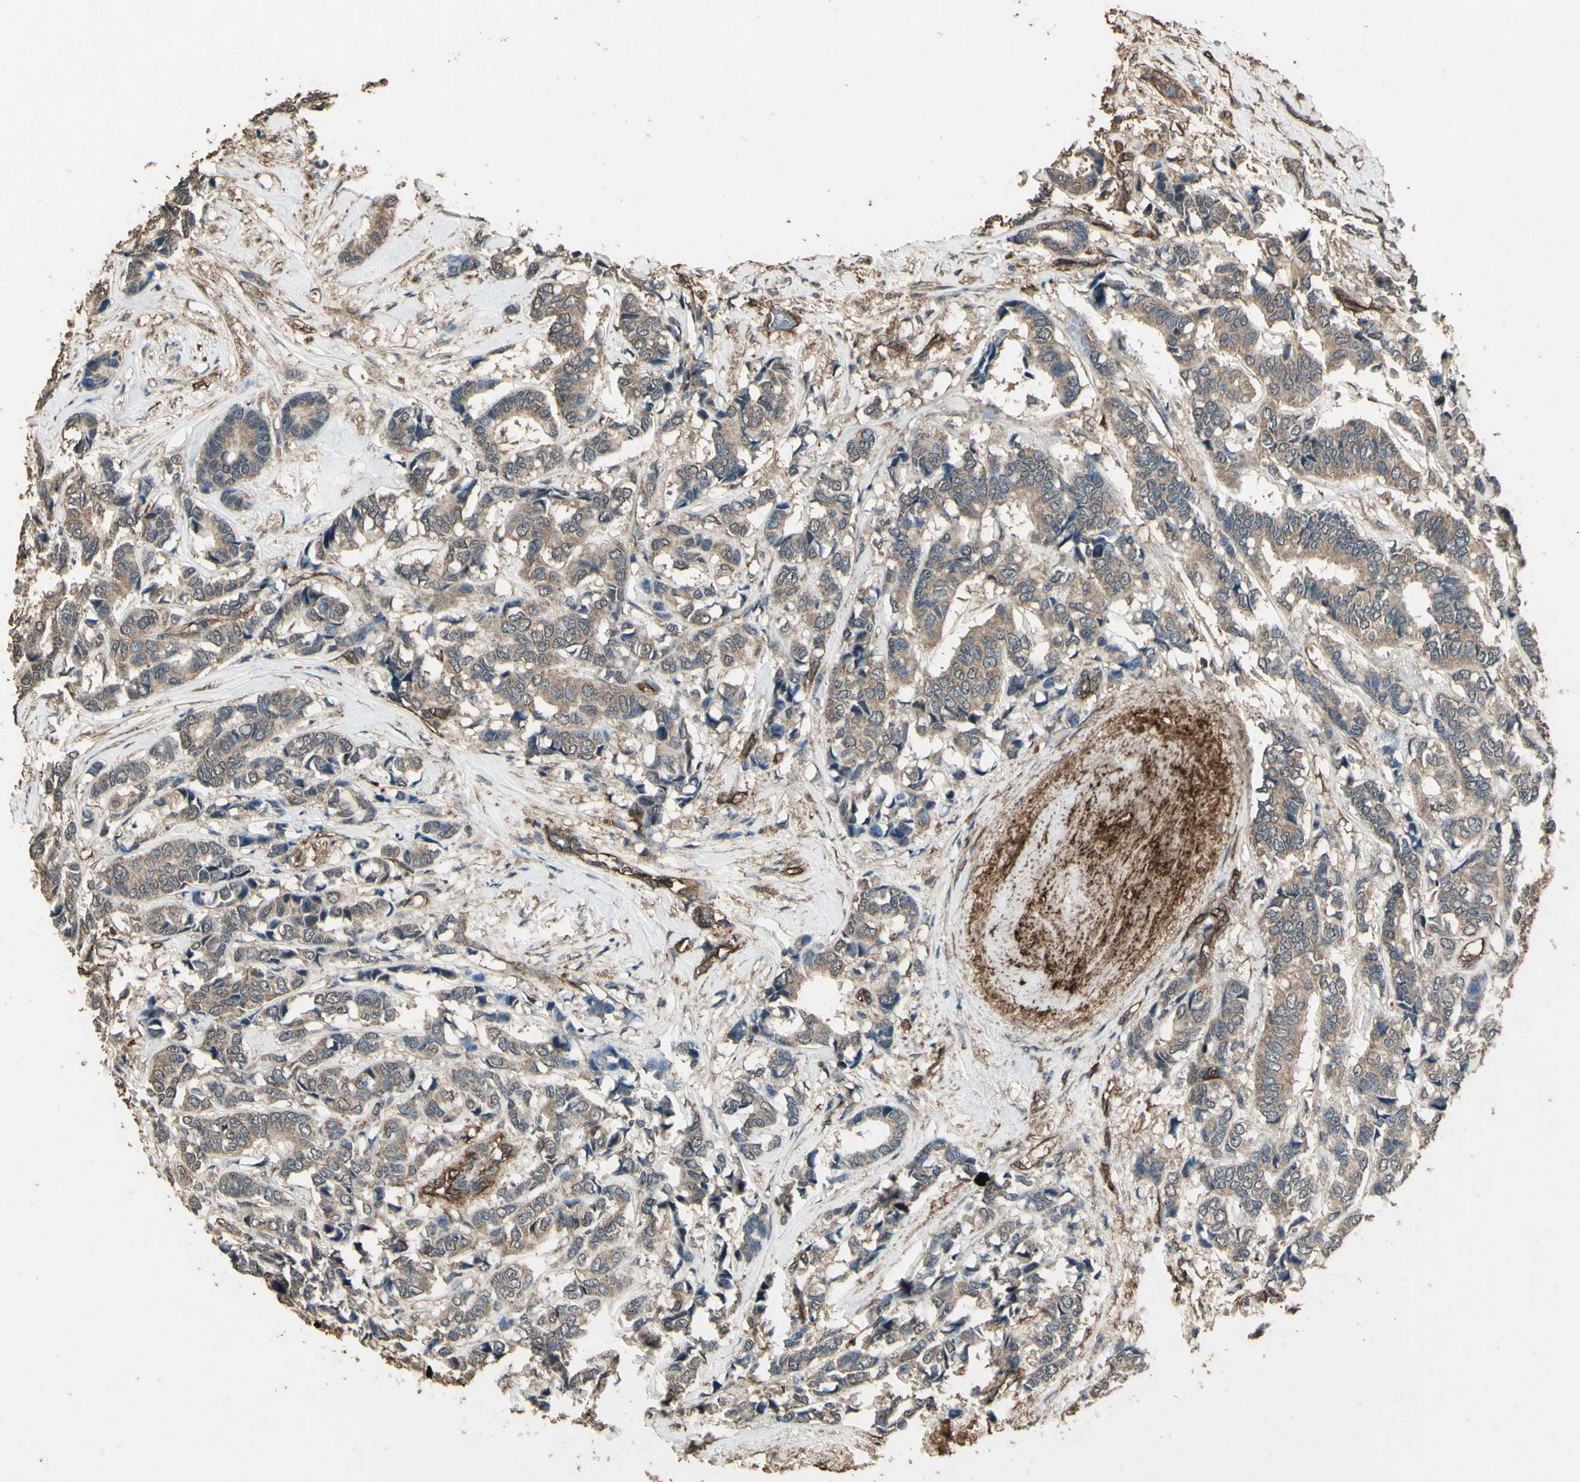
{"staining": {"intensity": "moderate", "quantity": ">75%", "location": "cytoplasmic/membranous"}, "tissue": "breast cancer", "cell_type": "Tumor cells", "image_type": "cancer", "snomed": [{"axis": "morphology", "description": "Duct carcinoma"}, {"axis": "topography", "description": "Breast"}], "caption": "Immunohistochemistry of human invasive ductal carcinoma (breast) exhibits medium levels of moderate cytoplasmic/membranous positivity in approximately >75% of tumor cells. (Stains: DAB in brown, nuclei in blue, Microscopy: brightfield microscopy at high magnification).", "gene": "TSPO", "patient": {"sex": "female", "age": 87}}